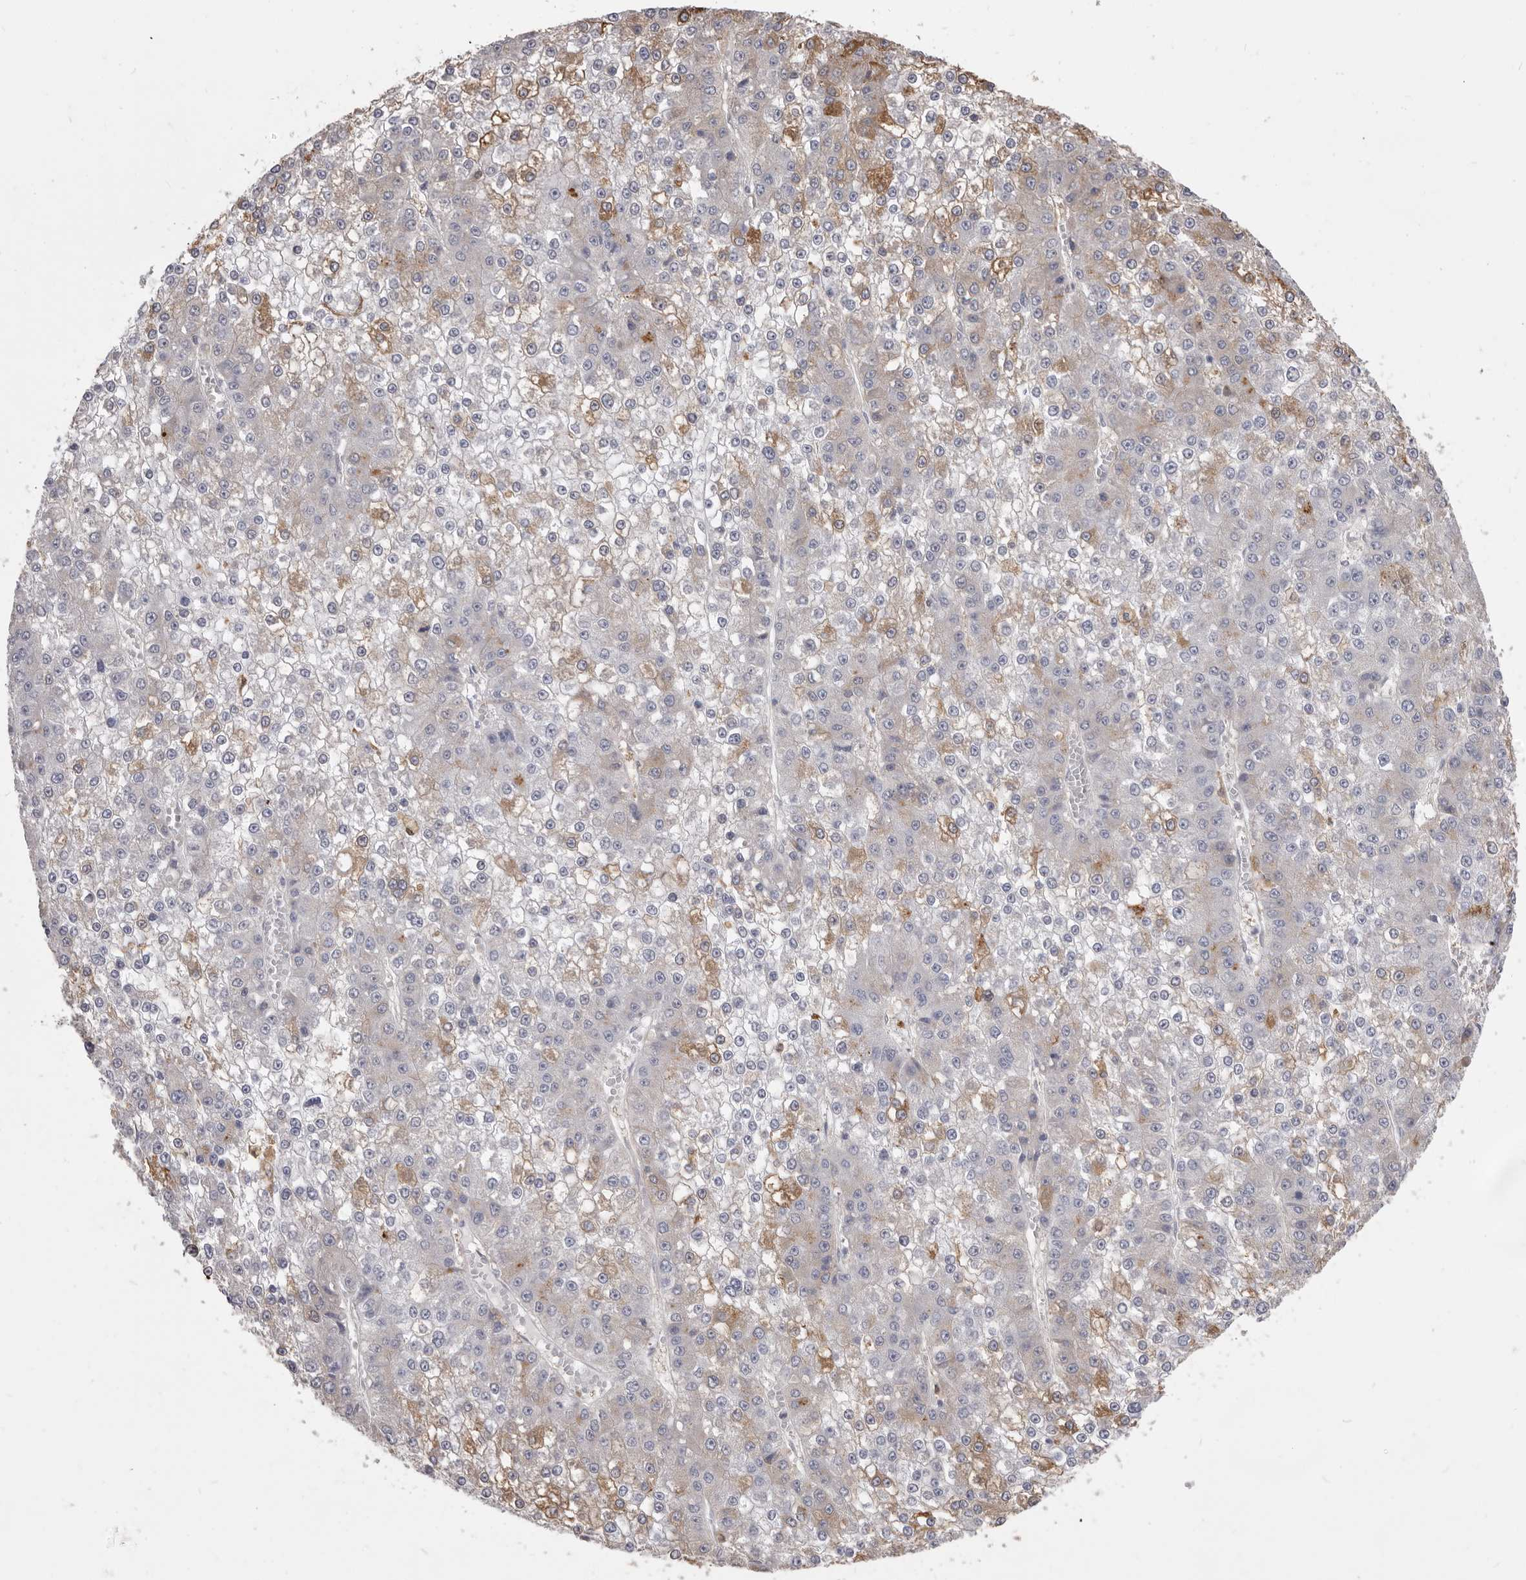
{"staining": {"intensity": "moderate", "quantity": "<25%", "location": "cytoplasmic/membranous"}, "tissue": "liver cancer", "cell_type": "Tumor cells", "image_type": "cancer", "snomed": [{"axis": "morphology", "description": "Carcinoma, Hepatocellular, NOS"}, {"axis": "topography", "description": "Liver"}], "caption": "Moderate cytoplasmic/membranous protein expression is identified in about <25% of tumor cells in hepatocellular carcinoma (liver). (Stains: DAB in brown, nuclei in blue, Microscopy: brightfield microscopy at high magnification).", "gene": "VPS45", "patient": {"sex": "female", "age": 73}}